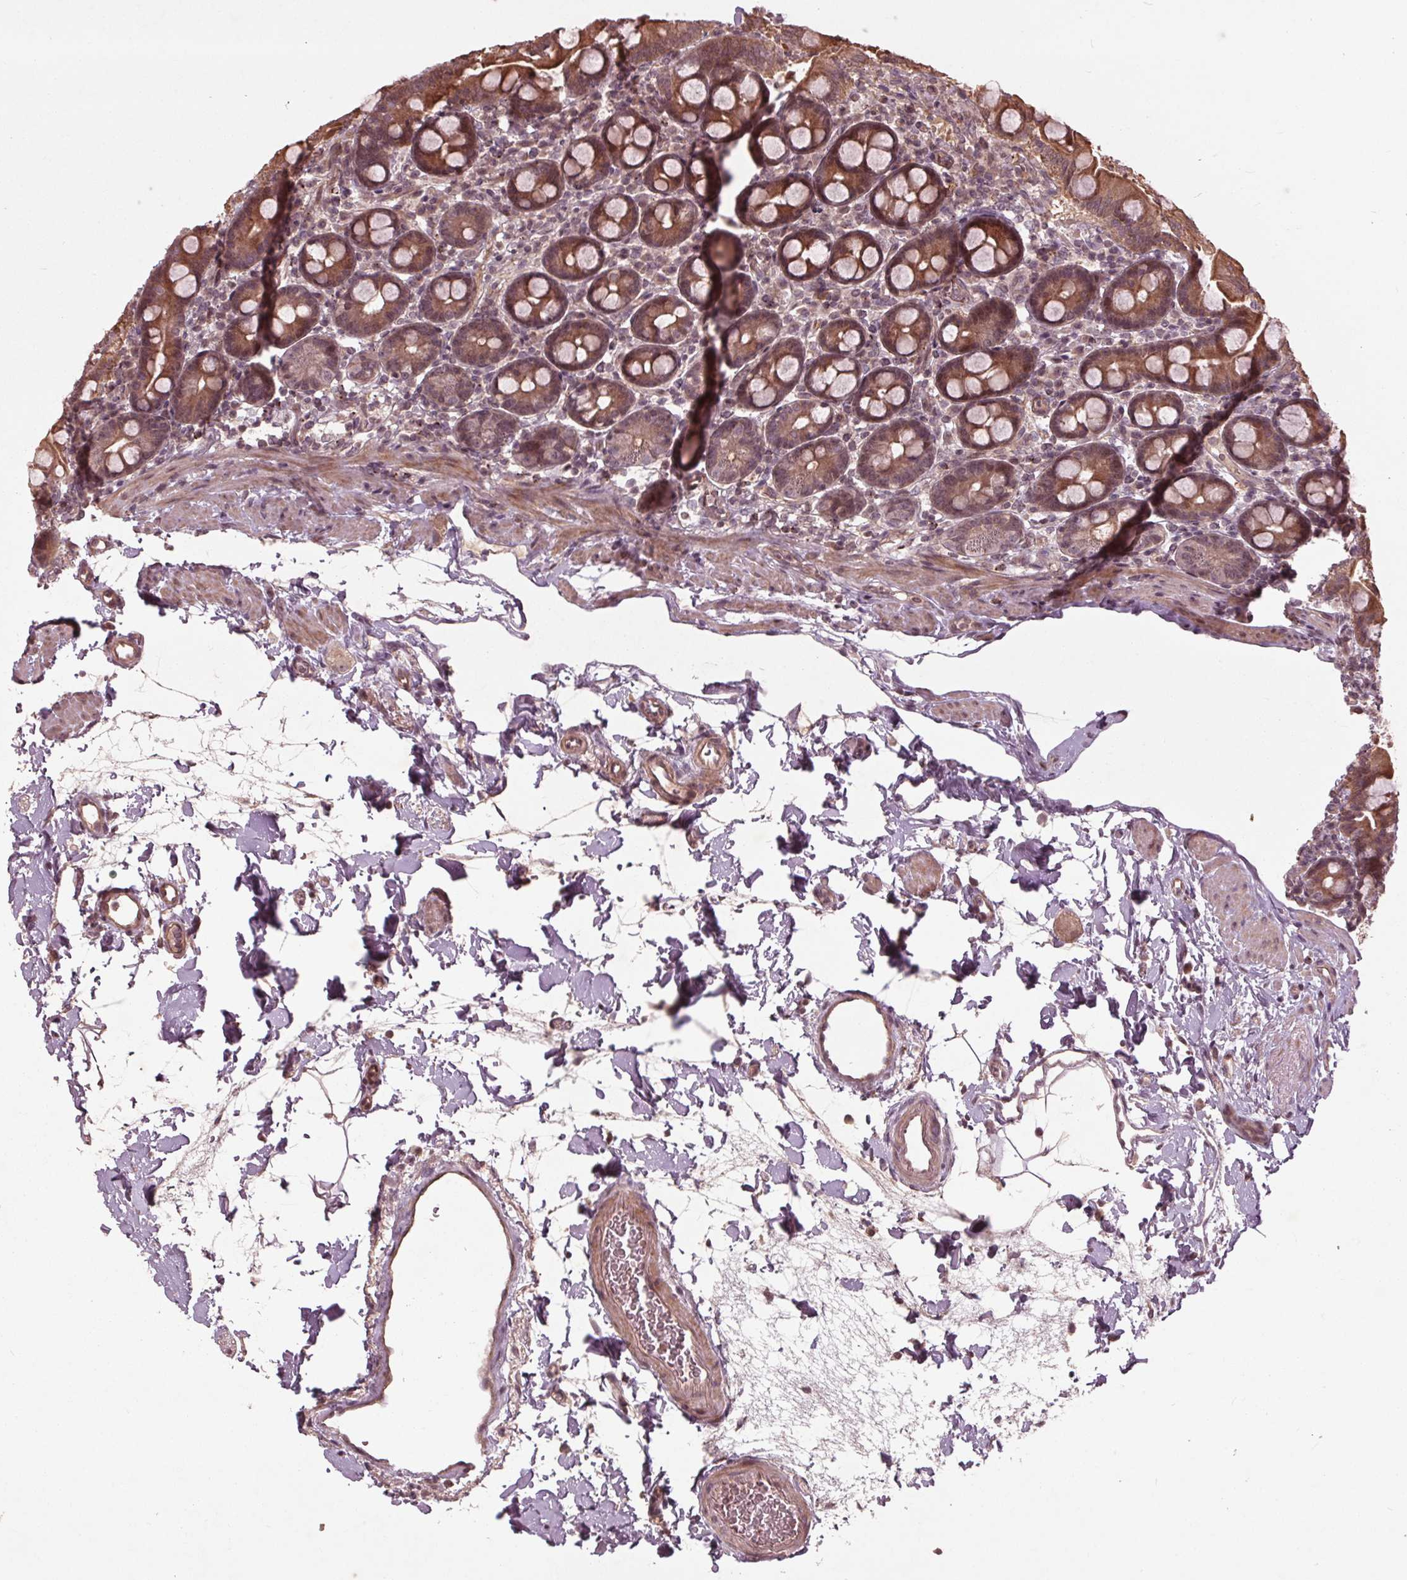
{"staining": {"intensity": "moderate", "quantity": ">75%", "location": "cytoplasmic/membranous"}, "tissue": "duodenum", "cell_type": "Glandular cells", "image_type": "normal", "snomed": [{"axis": "morphology", "description": "Normal tissue, NOS"}, {"axis": "topography", "description": "Duodenum"}], "caption": "Protein expression analysis of unremarkable duodenum displays moderate cytoplasmic/membranous staining in about >75% of glandular cells. Immunohistochemistry stains the protein in brown and the nuclei are stained blue.", "gene": "CDKL4", "patient": {"sex": "male", "age": 59}}